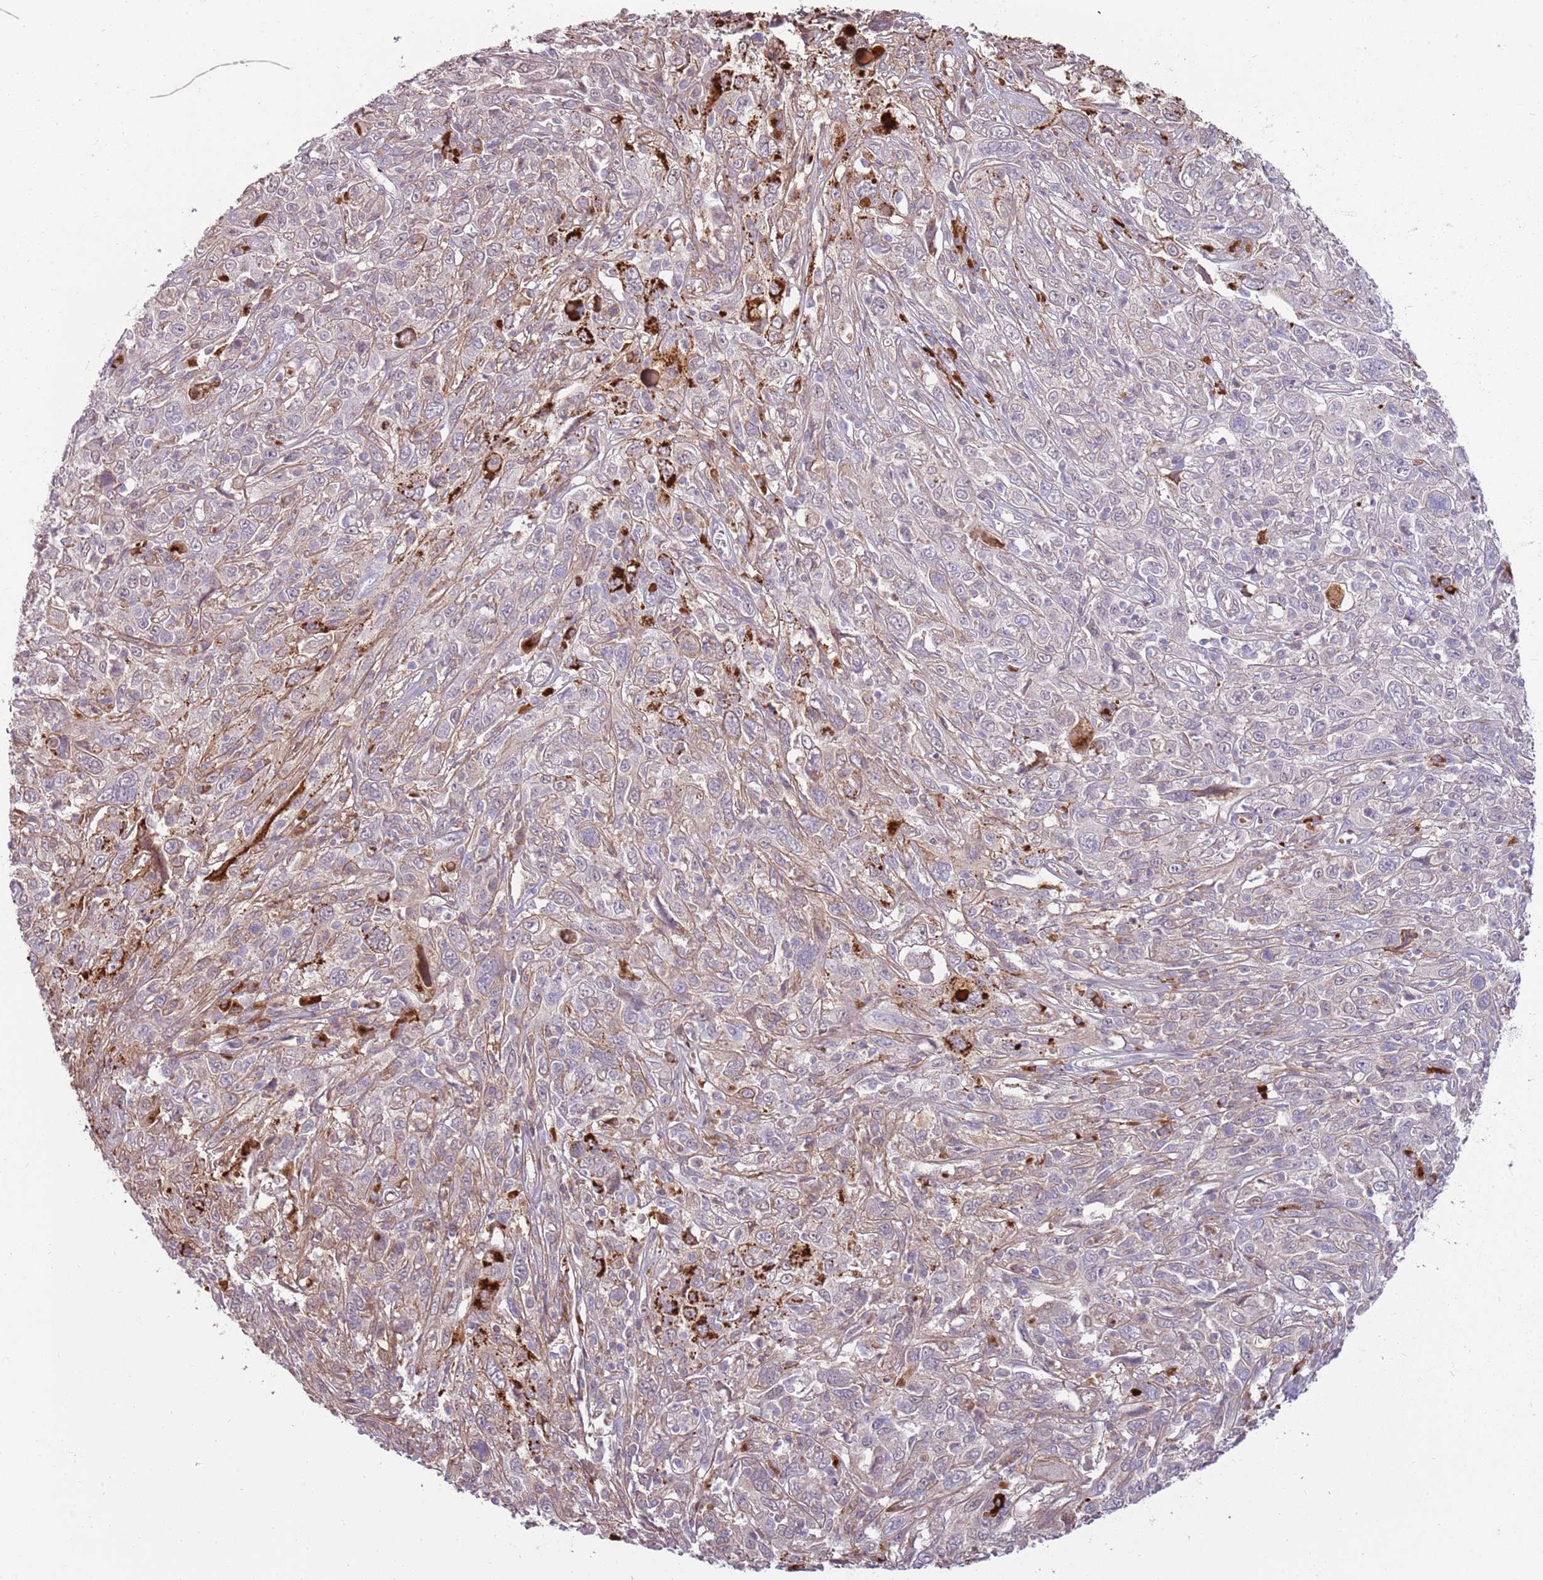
{"staining": {"intensity": "weak", "quantity": "25%-75%", "location": "cytoplasmic/membranous"}, "tissue": "cervical cancer", "cell_type": "Tumor cells", "image_type": "cancer", "snomed": [{"axis": "morphology", "description": "Squamous cell carcinoma, NOS"}, {"axis": "topography", "description": "Cervix"}], "caption": "Approximately 25%-75% of tumor cells in squamous cell carcinoma (cervical) show weak cytoplasmic/membranous protein expression as visualized by brown immunohistochemical staining.", "gene": "MCUB", "patient": {"sex": "female", "age": 46}}